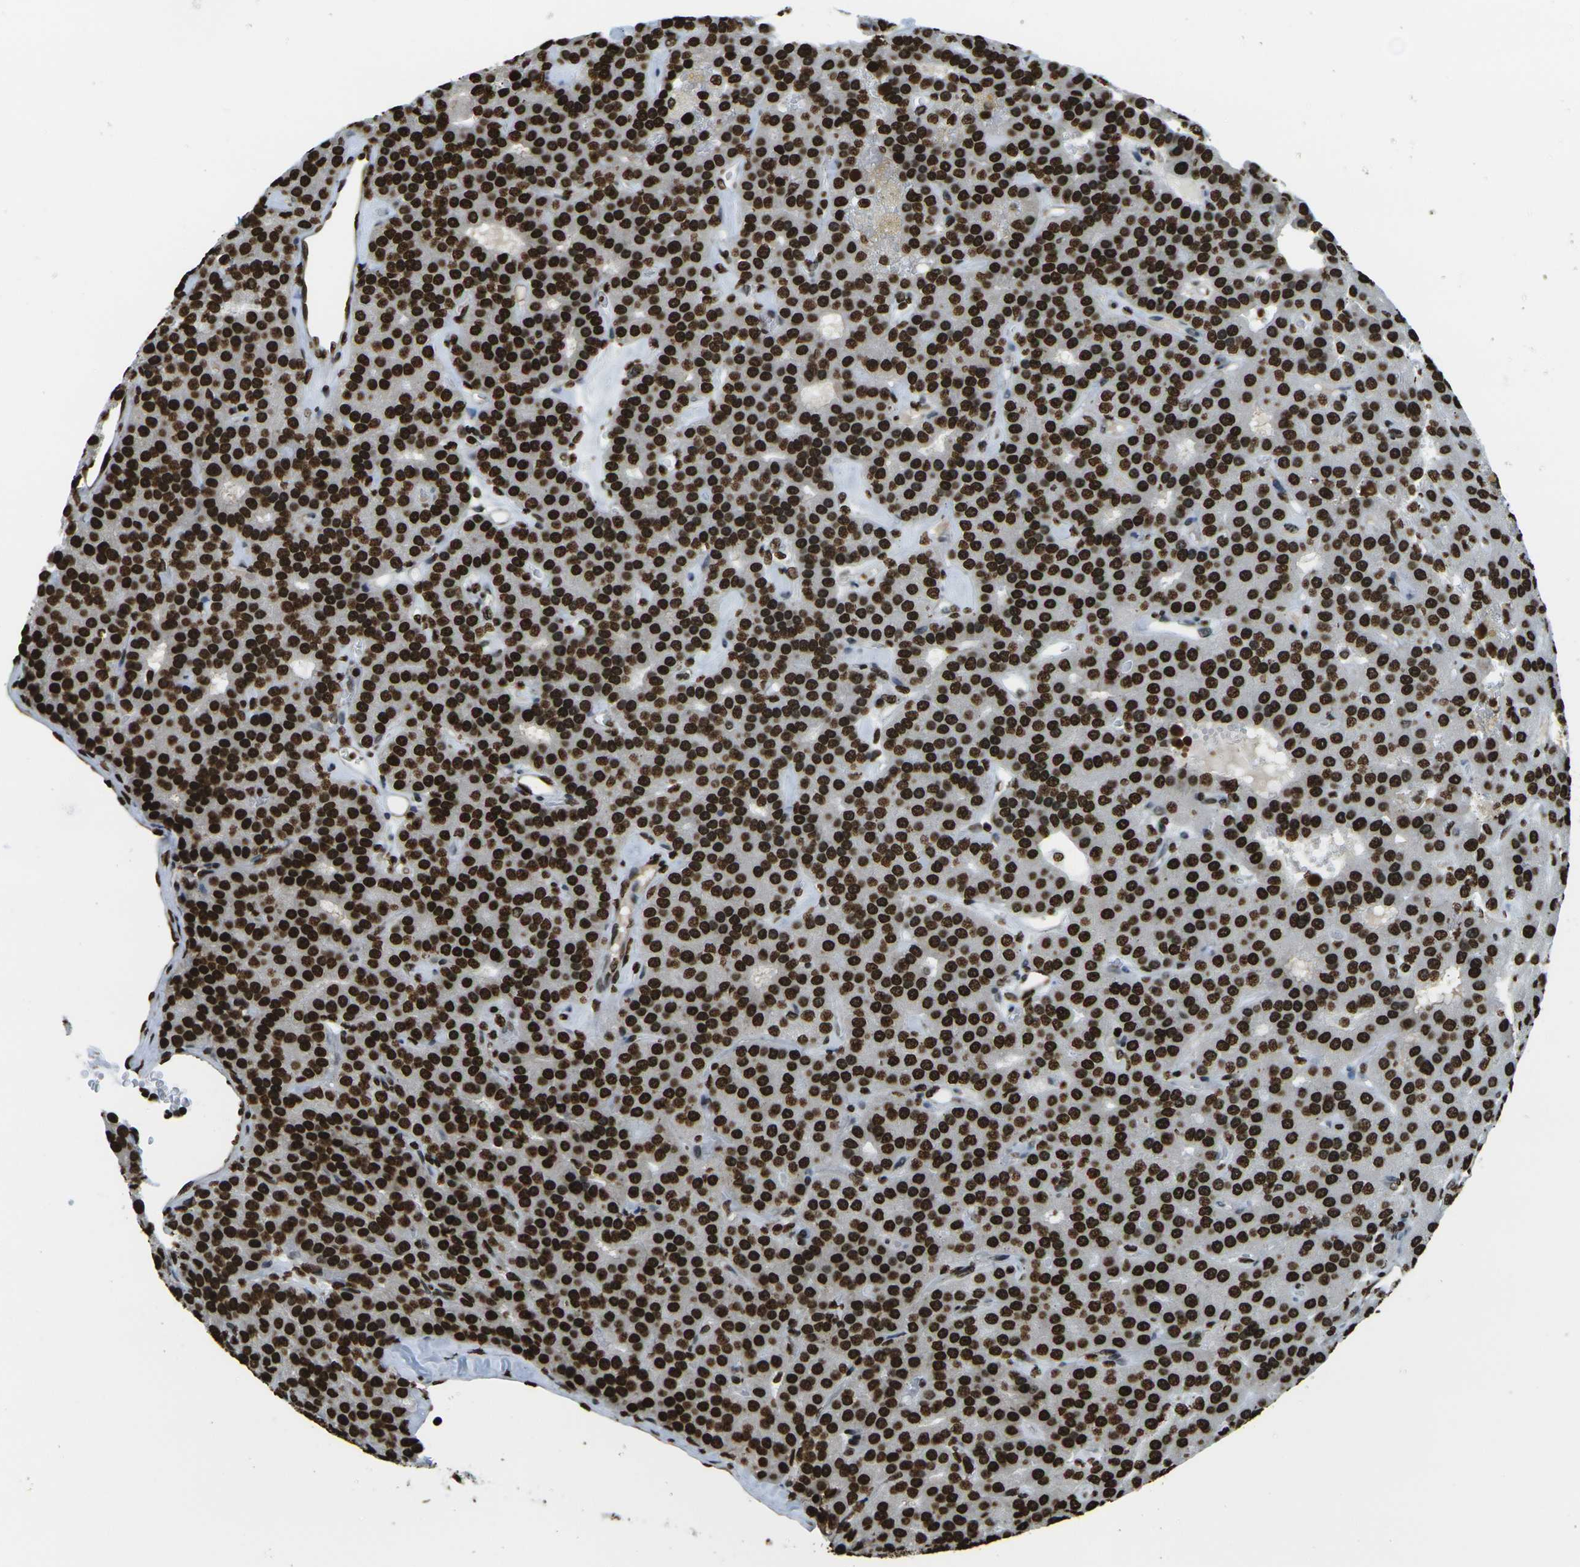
{"staining": {"intensity": "strong", "quantity": ">75%", "location": "nuclear"}, "tissue": "parathyroid gland", "cell_type": "Glandular cells", "image_type": "normal", "snomed": [{"axis": "morphology", "description": "Normal tissue, NOS"}, {"axis": "morphology", "description": "Adenoma, NOS"}, {"axis": "topography", "description": "Parathyroid gland"}], "caption": "Brown immunohistochemical staining in unremarkable human parathyroid gland exhibits strong nuclear expression in approximately >75% of glandular cells.", "gene": "H1", "patient": {"sex": "female", "age": 86}}